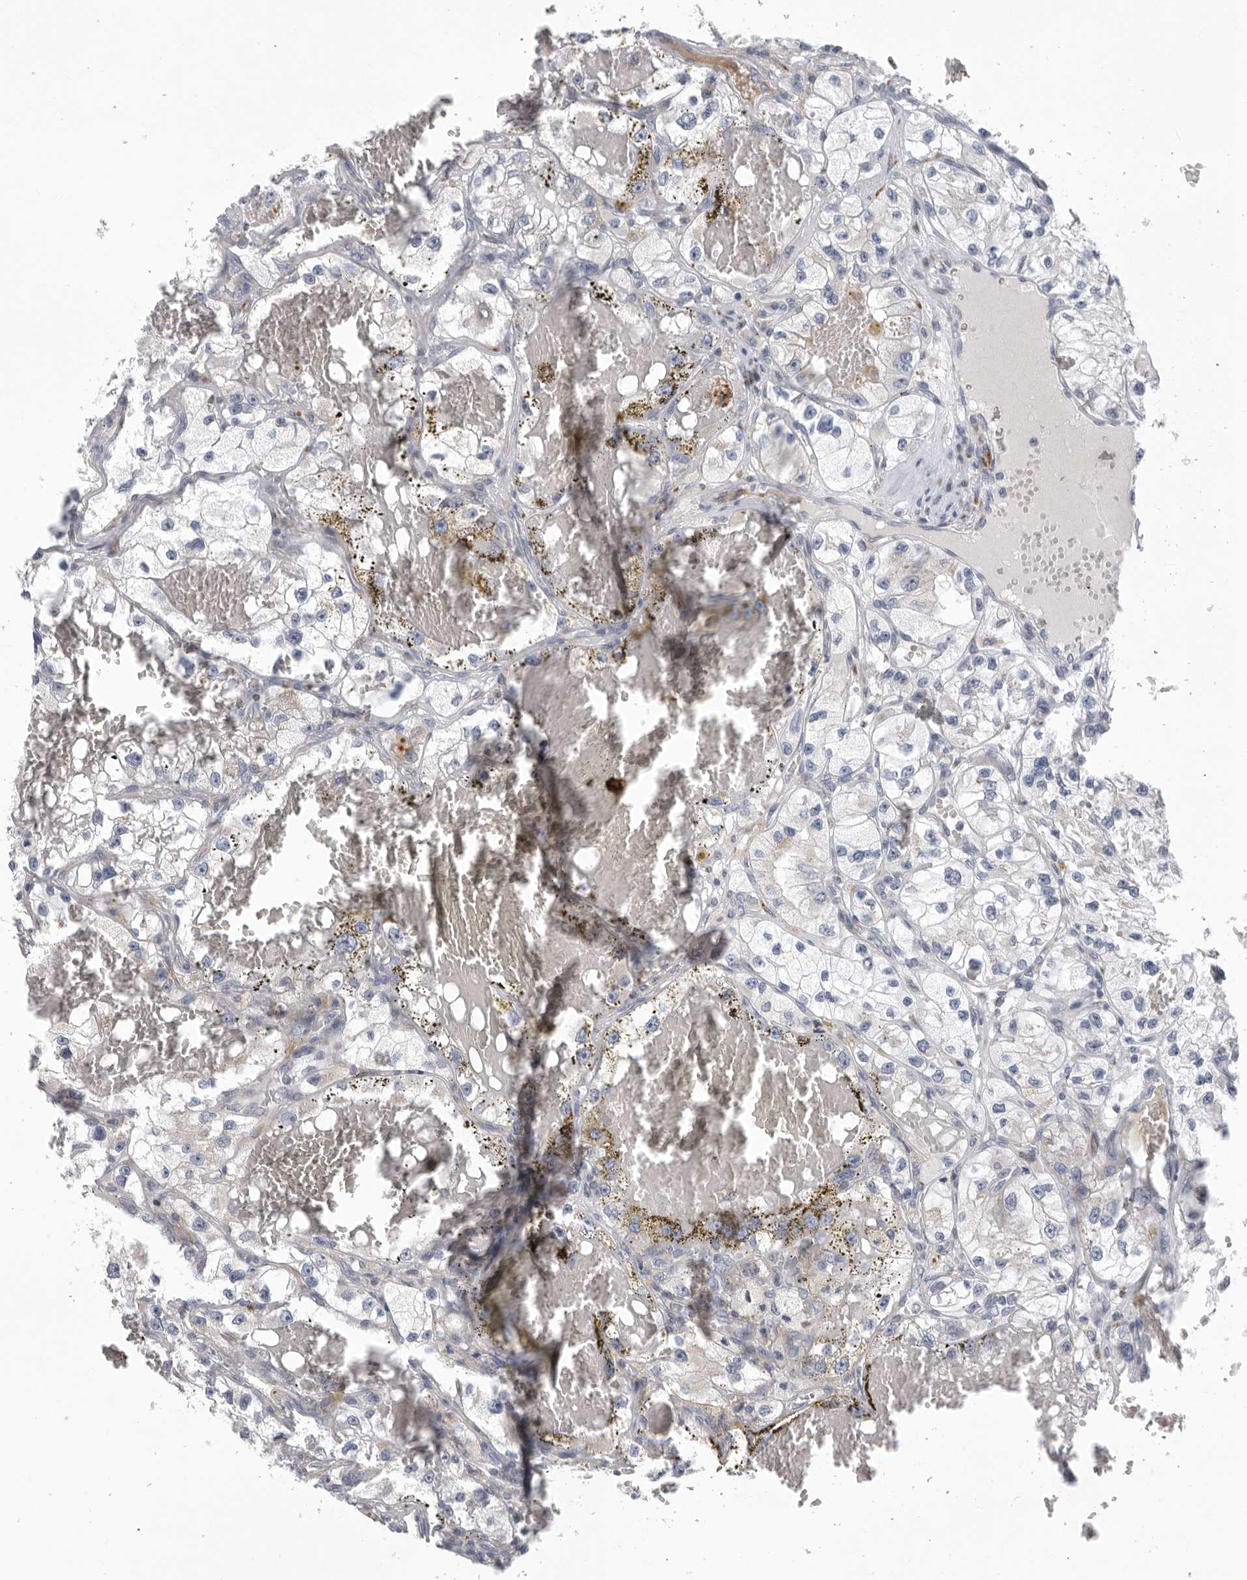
{"staining": {"intensity": "negative", "quantity": "none", "location": "none"}, "tissue": "renal cancer", "cell_type": "Tumor cells", "image_type": "cancer", "snomed": [{"axis": "morphology", "description": "Adenocarcinoma, NOS"}, {"axis": "topography", "description": "Kidney"}], "caption": "This is an immunohistochemistry image of renal cancer (adenocarcinoma). There is no staining in tumor cells.", "gene": "USP24", "patient": {"sex": "female", "age": 57}}